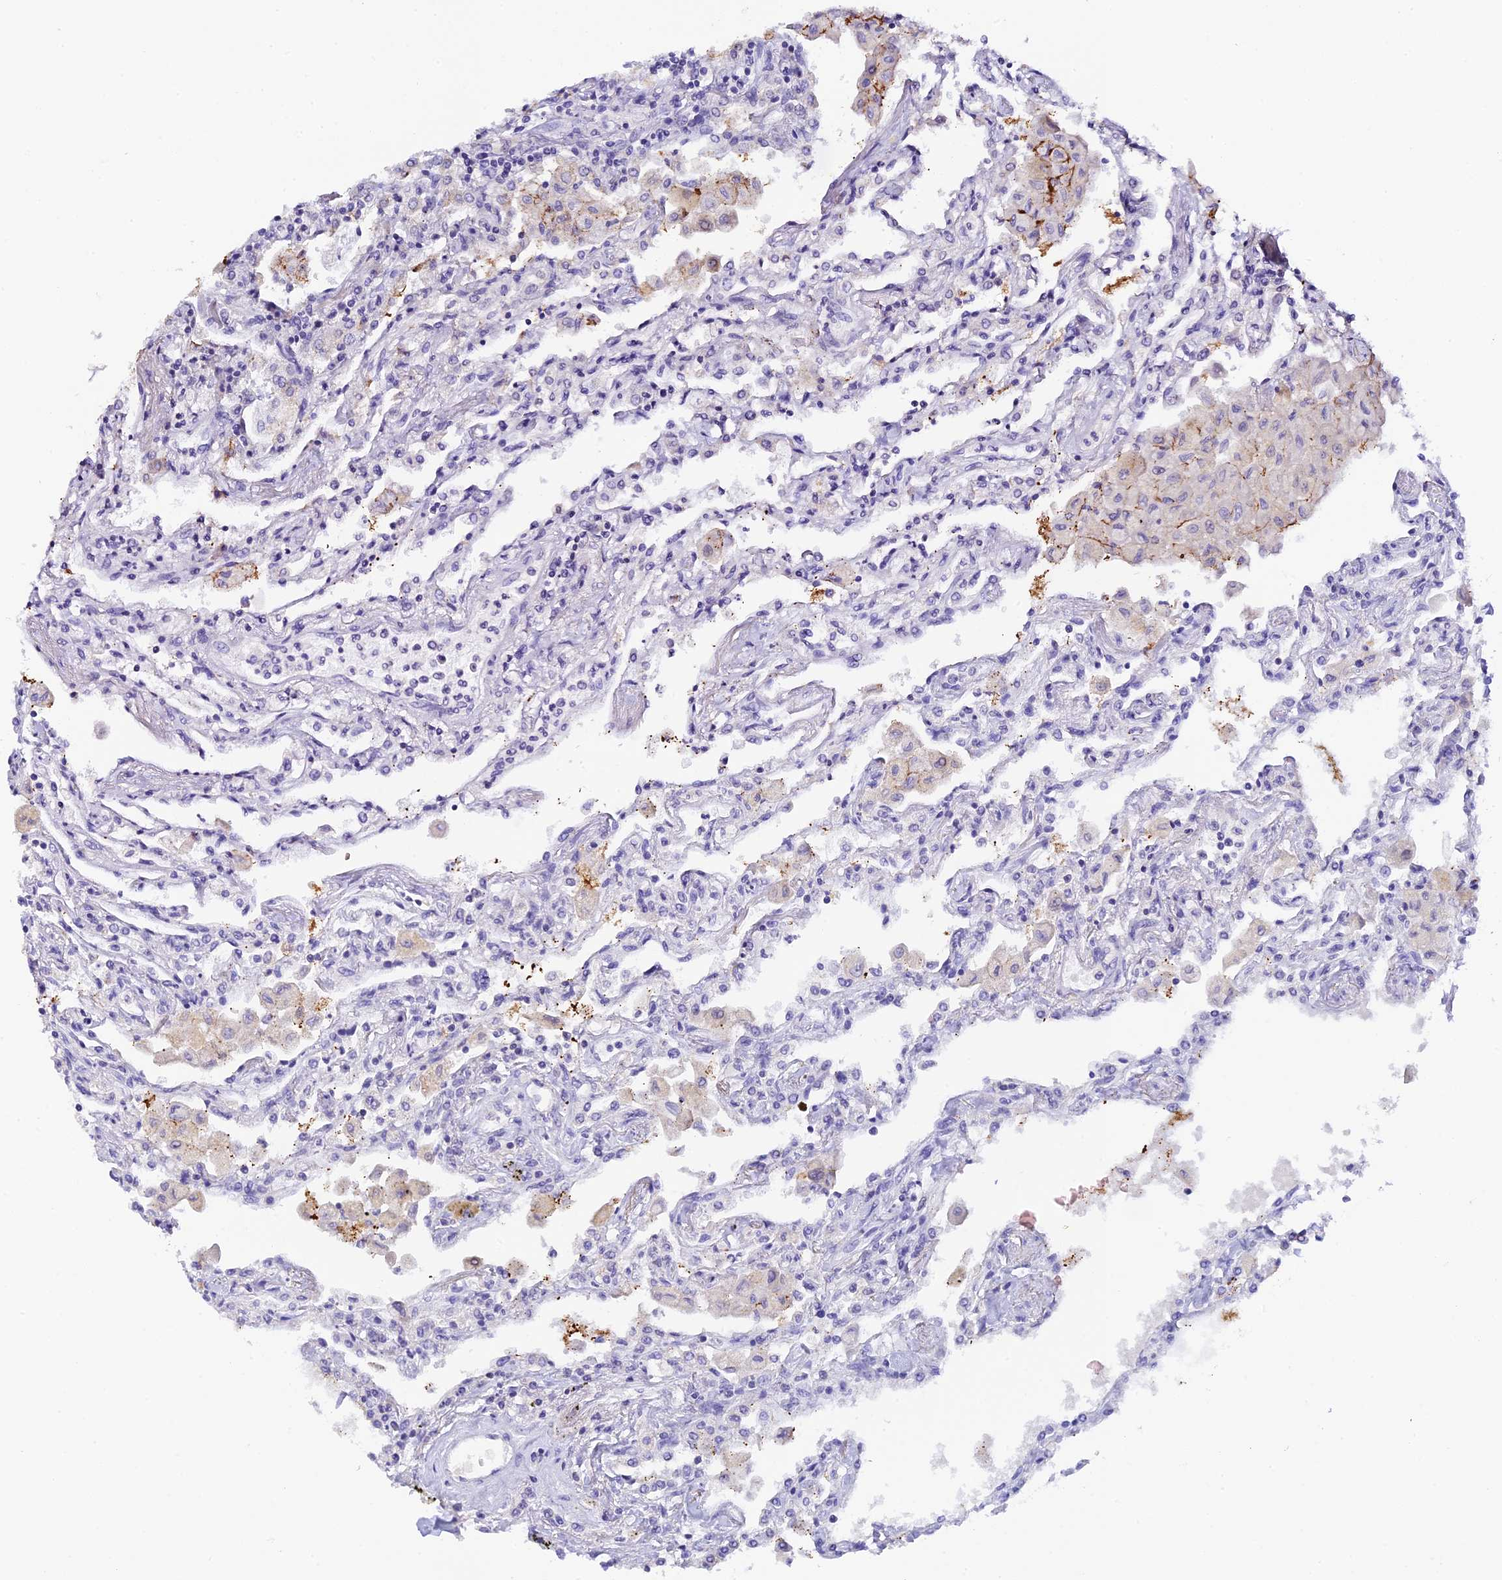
{"staining": {"intensity": "negative", "quantity": "none", "location": "none"}, "tissue": "lung", "cell_type": "Alveolar cells", "image_type": "normal", "snomed": [{"axis": "morphology", "description": "Normal tissue, NOS"}, {"axis": "topography", "description": "Bronchus"}, {"axis": "topography", "description": "Lung"}], "caption": "A high-resolution image shows IHC staining of unremarkable lung, which demonstrates no significant expression in alveolar cells.", "gene": "C12orf29", "patient": {"sex": "female", "age": 49}}